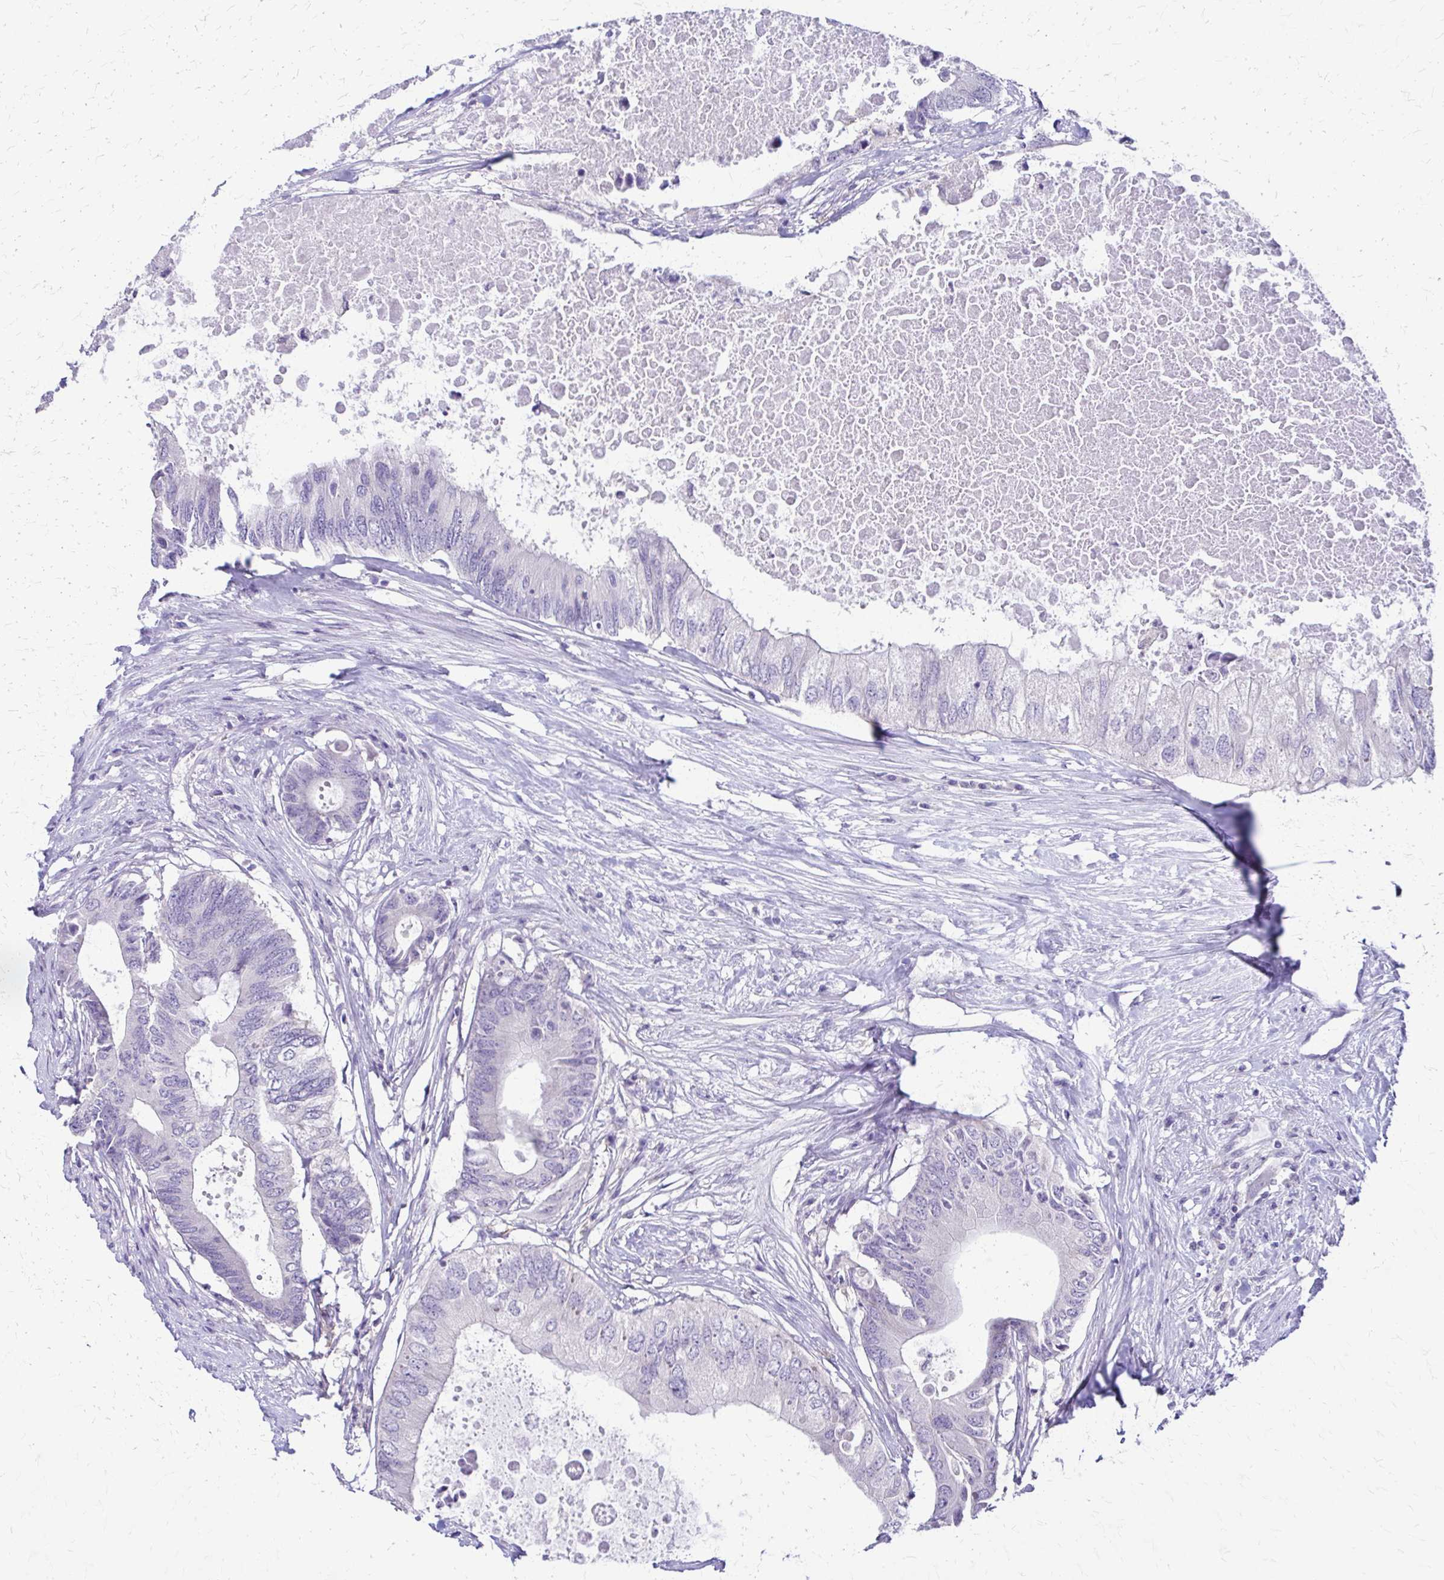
{"staining": {"intensity": "negative", "quantity": "none", "location": "none"}, "tissue": "colorectal cancer", "cell_type": "Tumor cells", "image_type": "cancer", "snomed": [{"axis": "morphology", "description": "Adenocarcinoma, NOS"}, {"axis": "topography", "description": "Colon"}], "caption": "IHC of human colorectal cancer demonstrates no expression in tumor cells.", "gene": "PIK3AP1", "patient": {"sex": "male", "age": 71}}